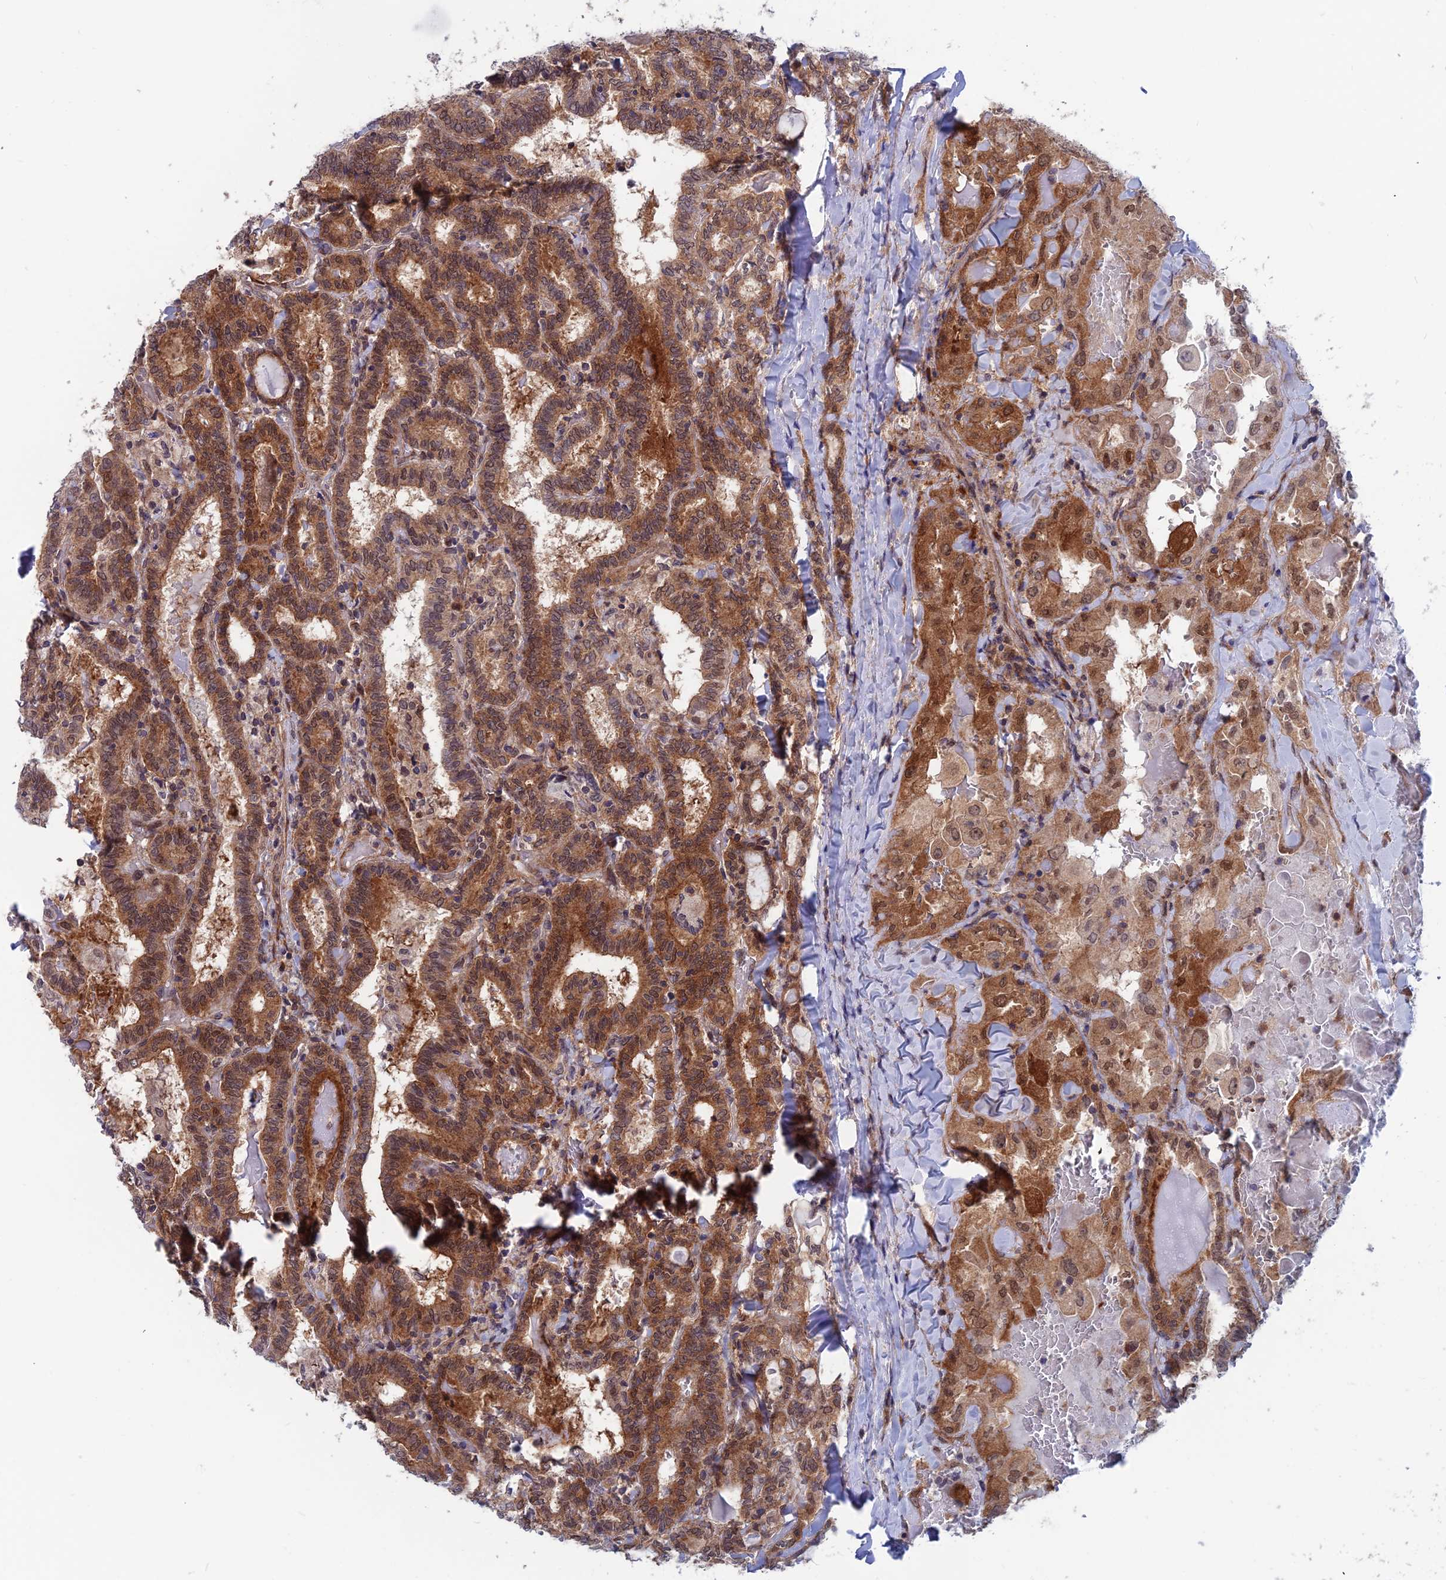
{"staining": {"intensity": "moderate", "quantity": ">75%", "location": "cytoplasmic/membranous,nuclear"}, "tissue": "thyroid cancer", "cell_type": "Tumor cells", "image_type": "cancer", "snomed": [{"axis": "morphology", "description": "Papillary adenocarcinoma, NOS"}, {"axis": "topography", "description": "Thyroid gland"}], "caption": "Thyroid papillary adenocarcinoma was stained to show a protein in brown. There is medium levels of moderate cytoplasmic/membranous and nuclear expression in about >75% of tumor cells.", "gene": "IGBP1", "patient": {"sex": "female", "age": 72}}